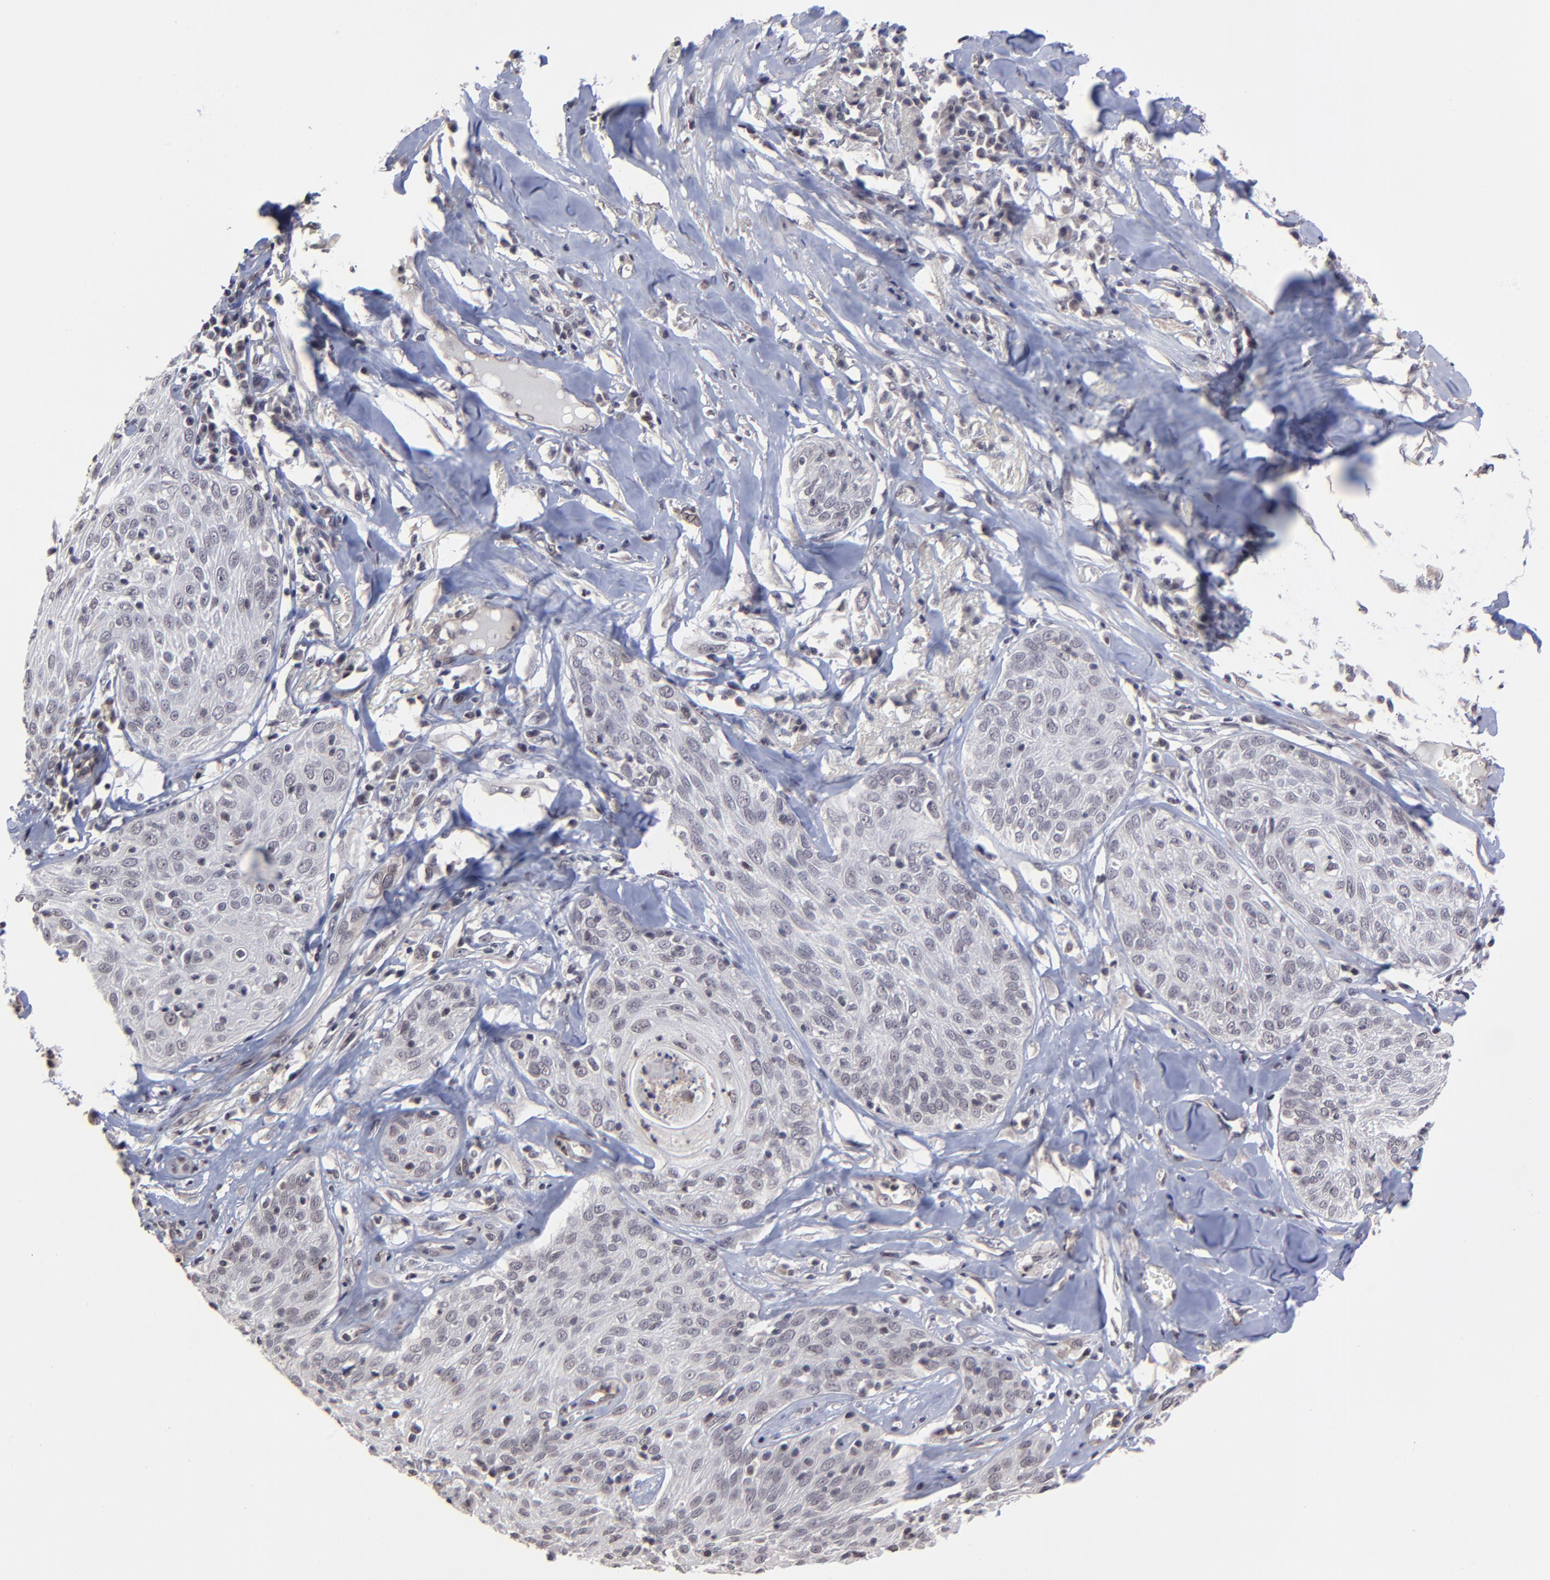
{"staining": {"intensity": "negative", "quantity": "none", "location": "none"}, "tissue": "skin cancer", "cell_type": "Tumor cells", "image_type": "cancer", "snomed": [{"axis": "morphology", "description": "Squamous cell carcinoma, NOS"}, {"axis": "topography", "description": "Skin"}], "caption": "Human skin cancer stained for a protein using immunohistochemistry (IHC) exhibits no positivity in tumor cells.", "gene": "ZNF419", "patient": {"sex": "male", "age": 65}}